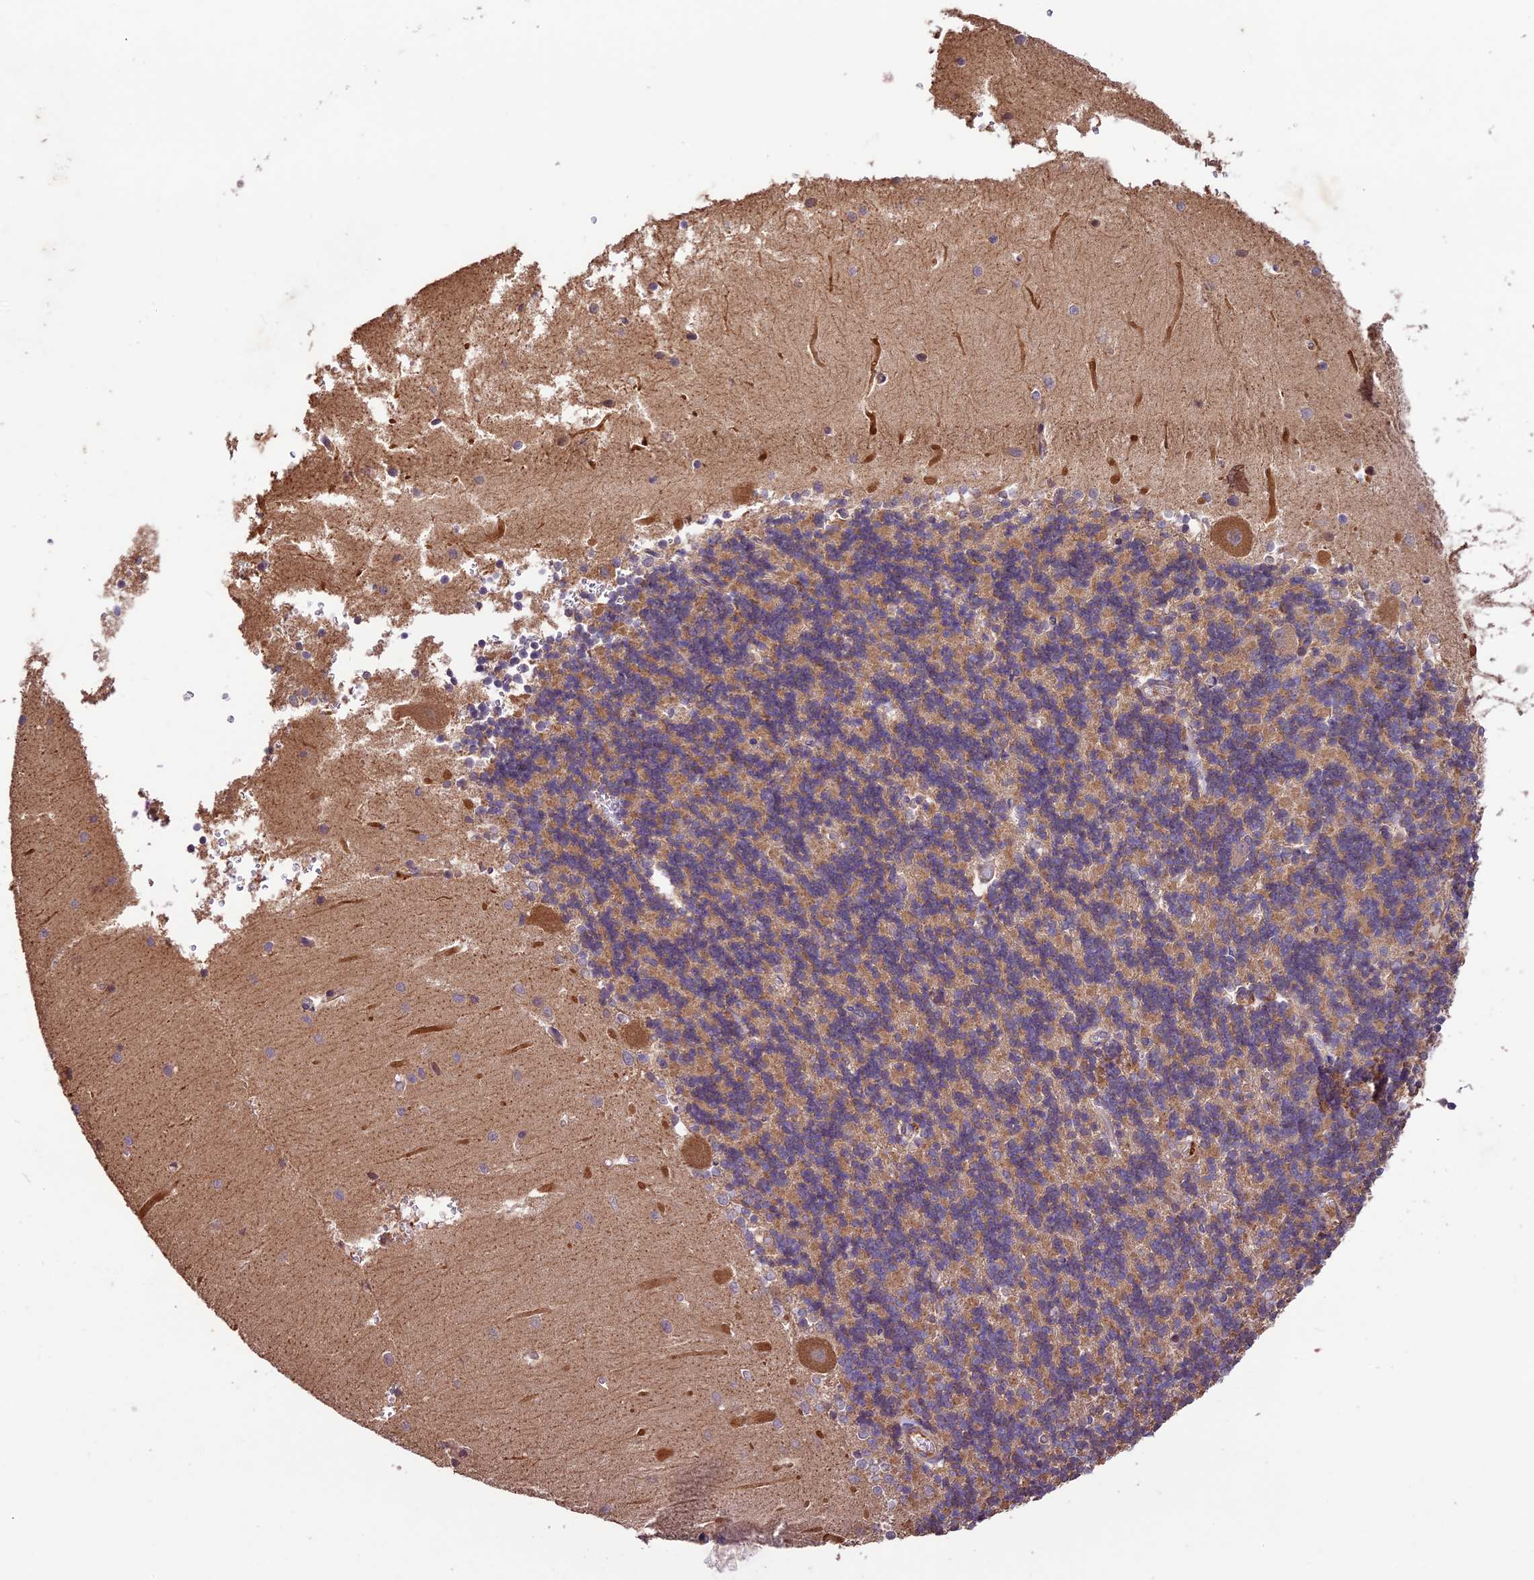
{"staining": {"intensity": "moderate", "quantity": "25%-75%", "location": "cytoplasmic/membranous"}, "tissue": "cerebellum", "cell_type": "Cells in granular layer", "image_type": "normal", "snomed": [{"axis": "morphology", "description": "Normal tissue, NOS"}, {"axis": "topography", "description": "Cerebellum"}], "caption": "A medium amount of moderate cytoplasmic/membranous staining is identified in approximately 25%-75% of cells in granular layer in normal cerebellum.", "gene": "CRLF1", "patient": {"sex": "male", "age": 37}}